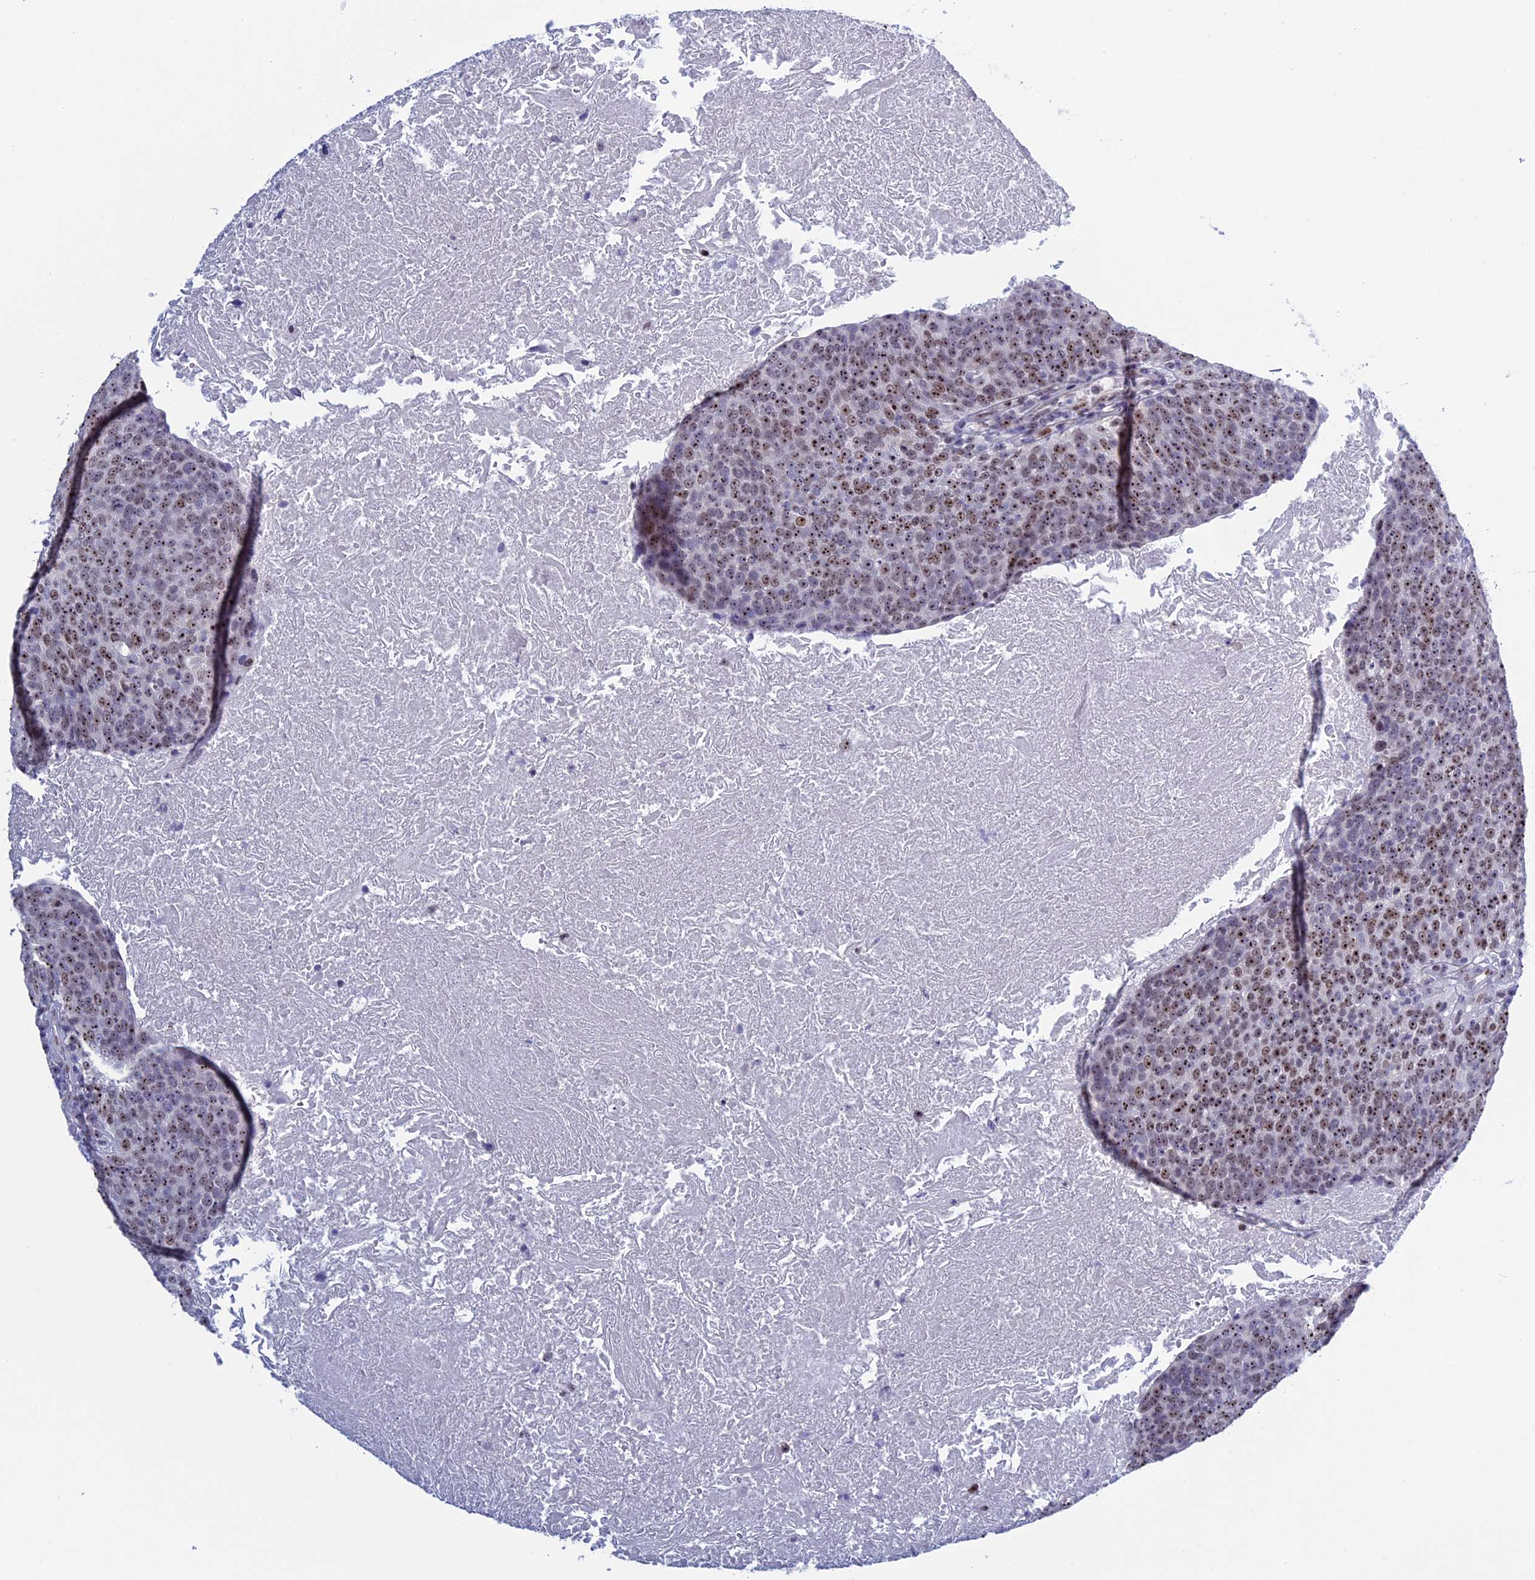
{"staining": {"intensity": "moderate", "quantity": ">75%", "location": "nuclear"}, "tissue": "head and neck cancer", "cell_type": "Tumor cells", "image_type": "cancer", "snomed": [{"axis": "morphology", "description": "Squamous cell carcinoma, NOS"}, {"axis": "morphology", "description": "Squamous cell carcinoma, metastatic, NOS"}, {"axis": "topography", "description": "Lymph node"}, {"axis": "topography", "description": "Head-Neck"}], "caption": "A medium amount of moderate nuclear positivity is seen in about >75% of tumor cells in head and neck cancer (metastatic squamous cell carcinoma) tissue. (IHC, brightfield microscopy, high magnification).", "gene": "CCDC86", "patient": {"sex": "male", "age": 62}}